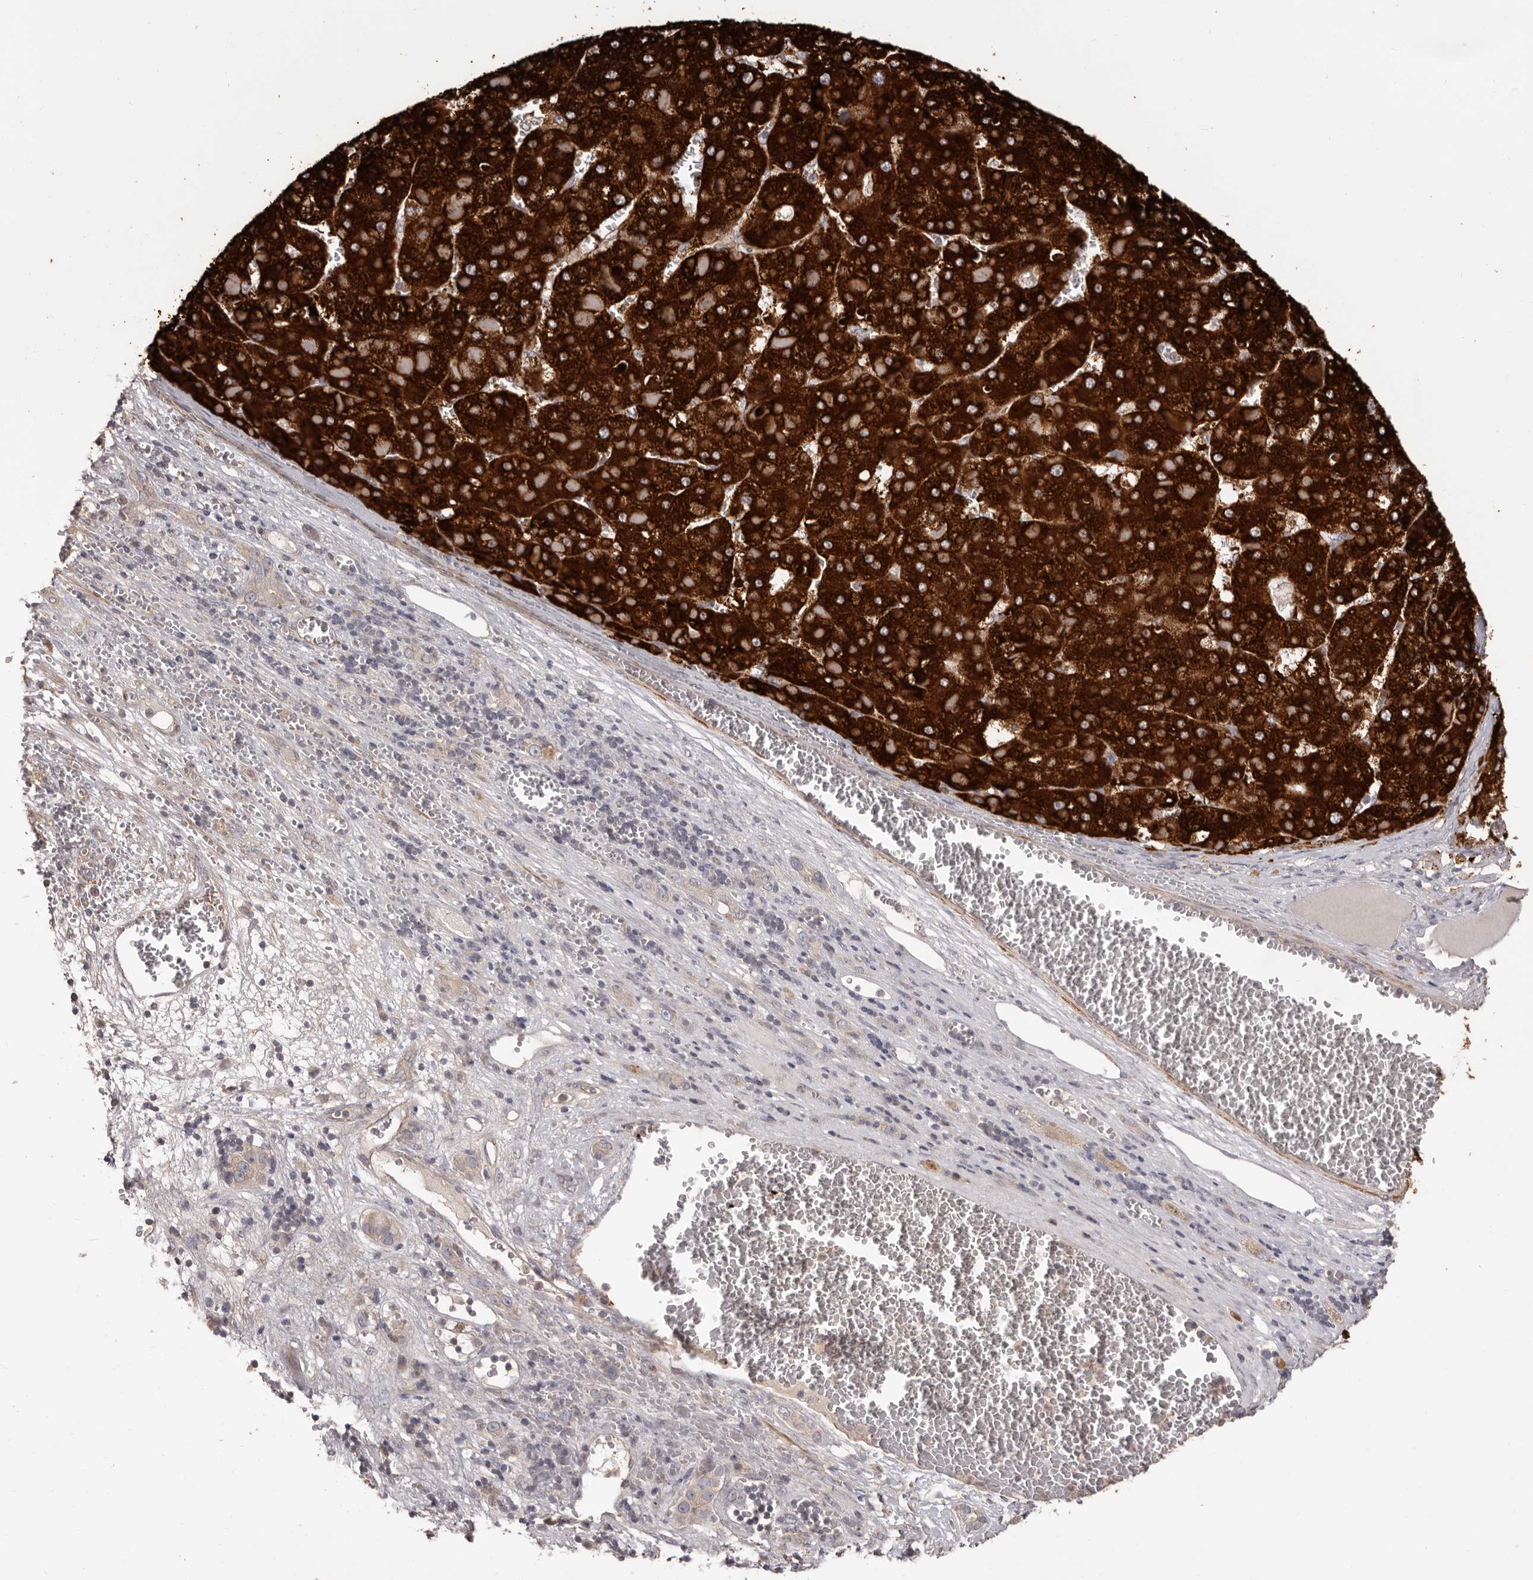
{"staining": {"intensity": "strong", "quantity": ">75%", "location": "cytoplasmic/membranous"}, "tissue": "liver cancer", "cell_type": "Tumor cells", "image_type": "cancer", "snomed": [{"axis": "morphology", "description": "Carcinoma, Hepatocellular, NOS"}, {"axis": "topography", "description": "Liver"}], "caption": "About >75% of tumor cells in liver hepatocellular carcinoma display strong cytoplasmic/membranous protein positivity as visualized by brown immunohistochemical staining.", "gene": "HRH1", "patient": {"sex": "female", "age": 73}}